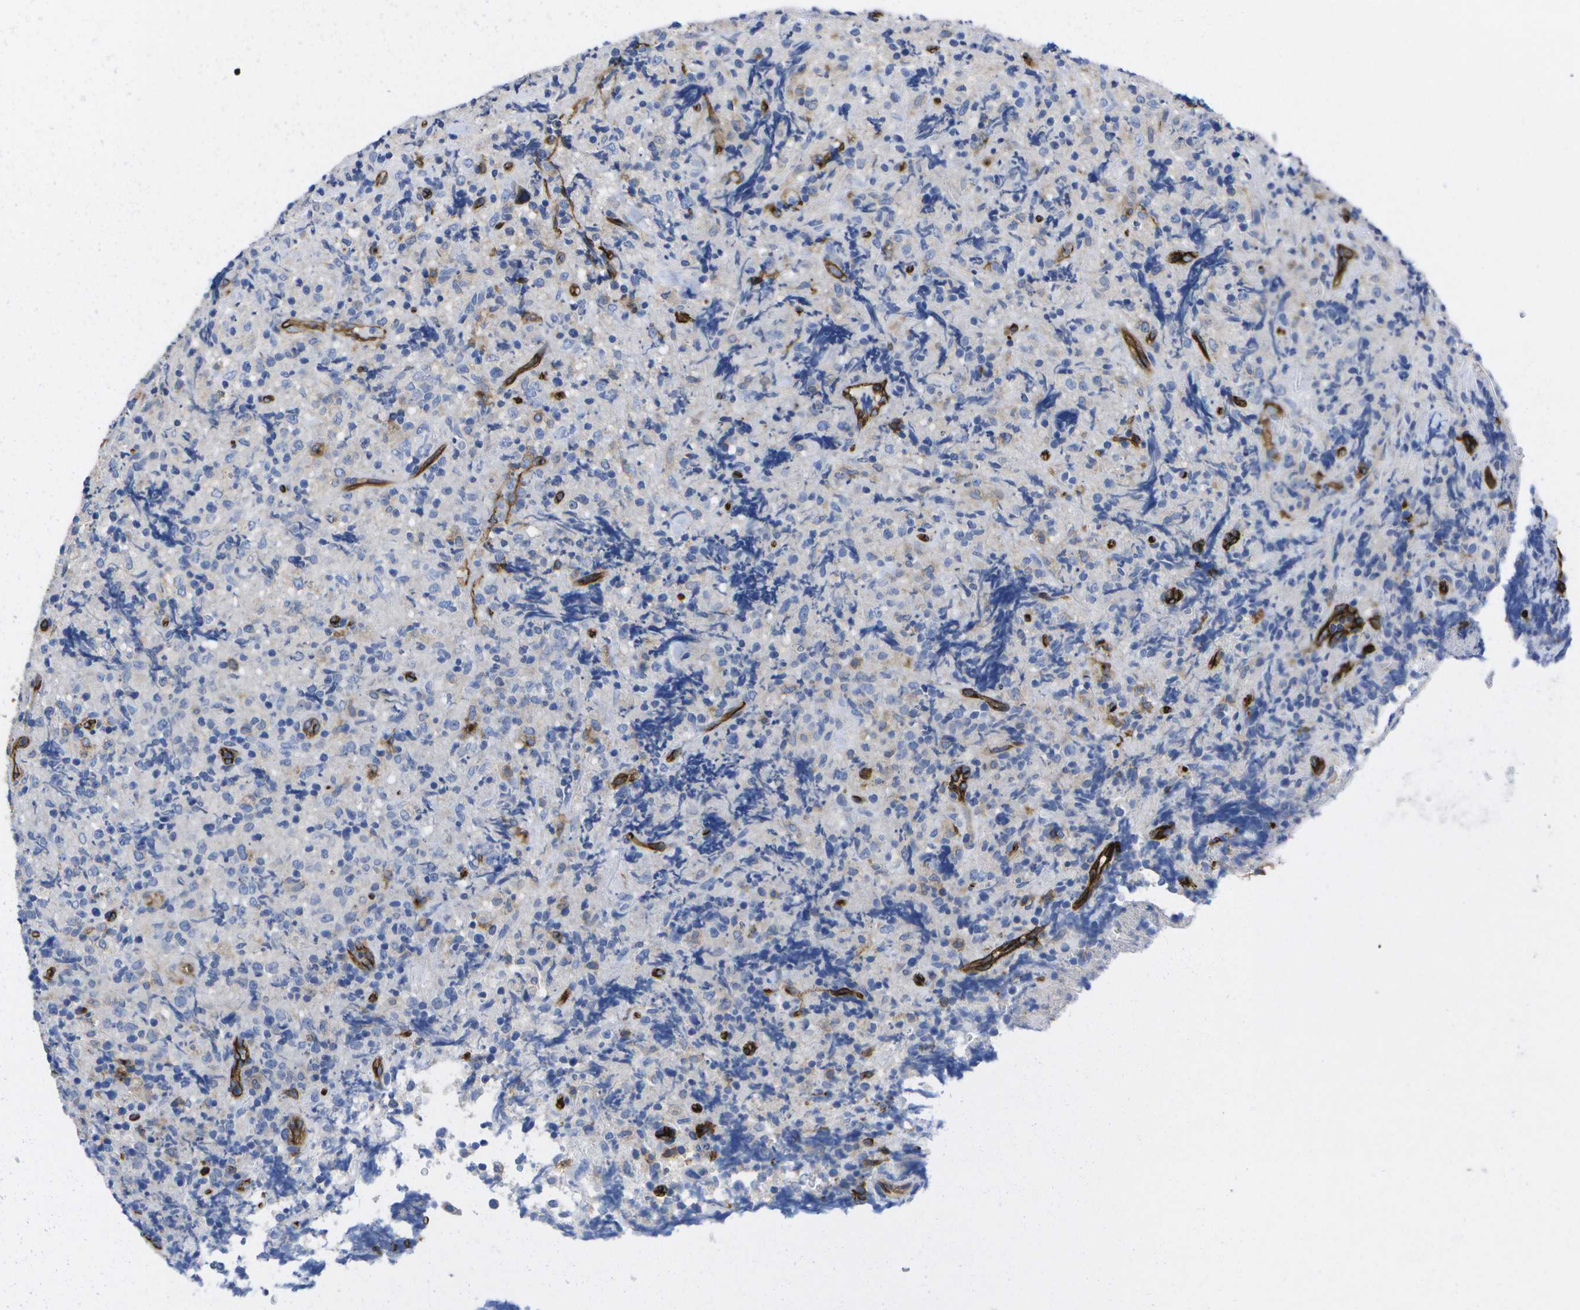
{"staining": {"intensity": "negative", "quantity": "none", "location": "none"}, "tissue": "lymphoma", "cell_type": "Tumor cells", "image_type": "cancer", "snomed": [{"axis": "morphology", "description": "Malignant lymphoma, non-Hodgkin's type, High grade"}, {"axis": "topography", "description": "Tonsil"}], "caption": "Tumor cells show no significant protein staining in lymphoma. Nuclei are stained in blue.", "gene": "DYSF", "patient": {"sex": "female", "age": 36}}